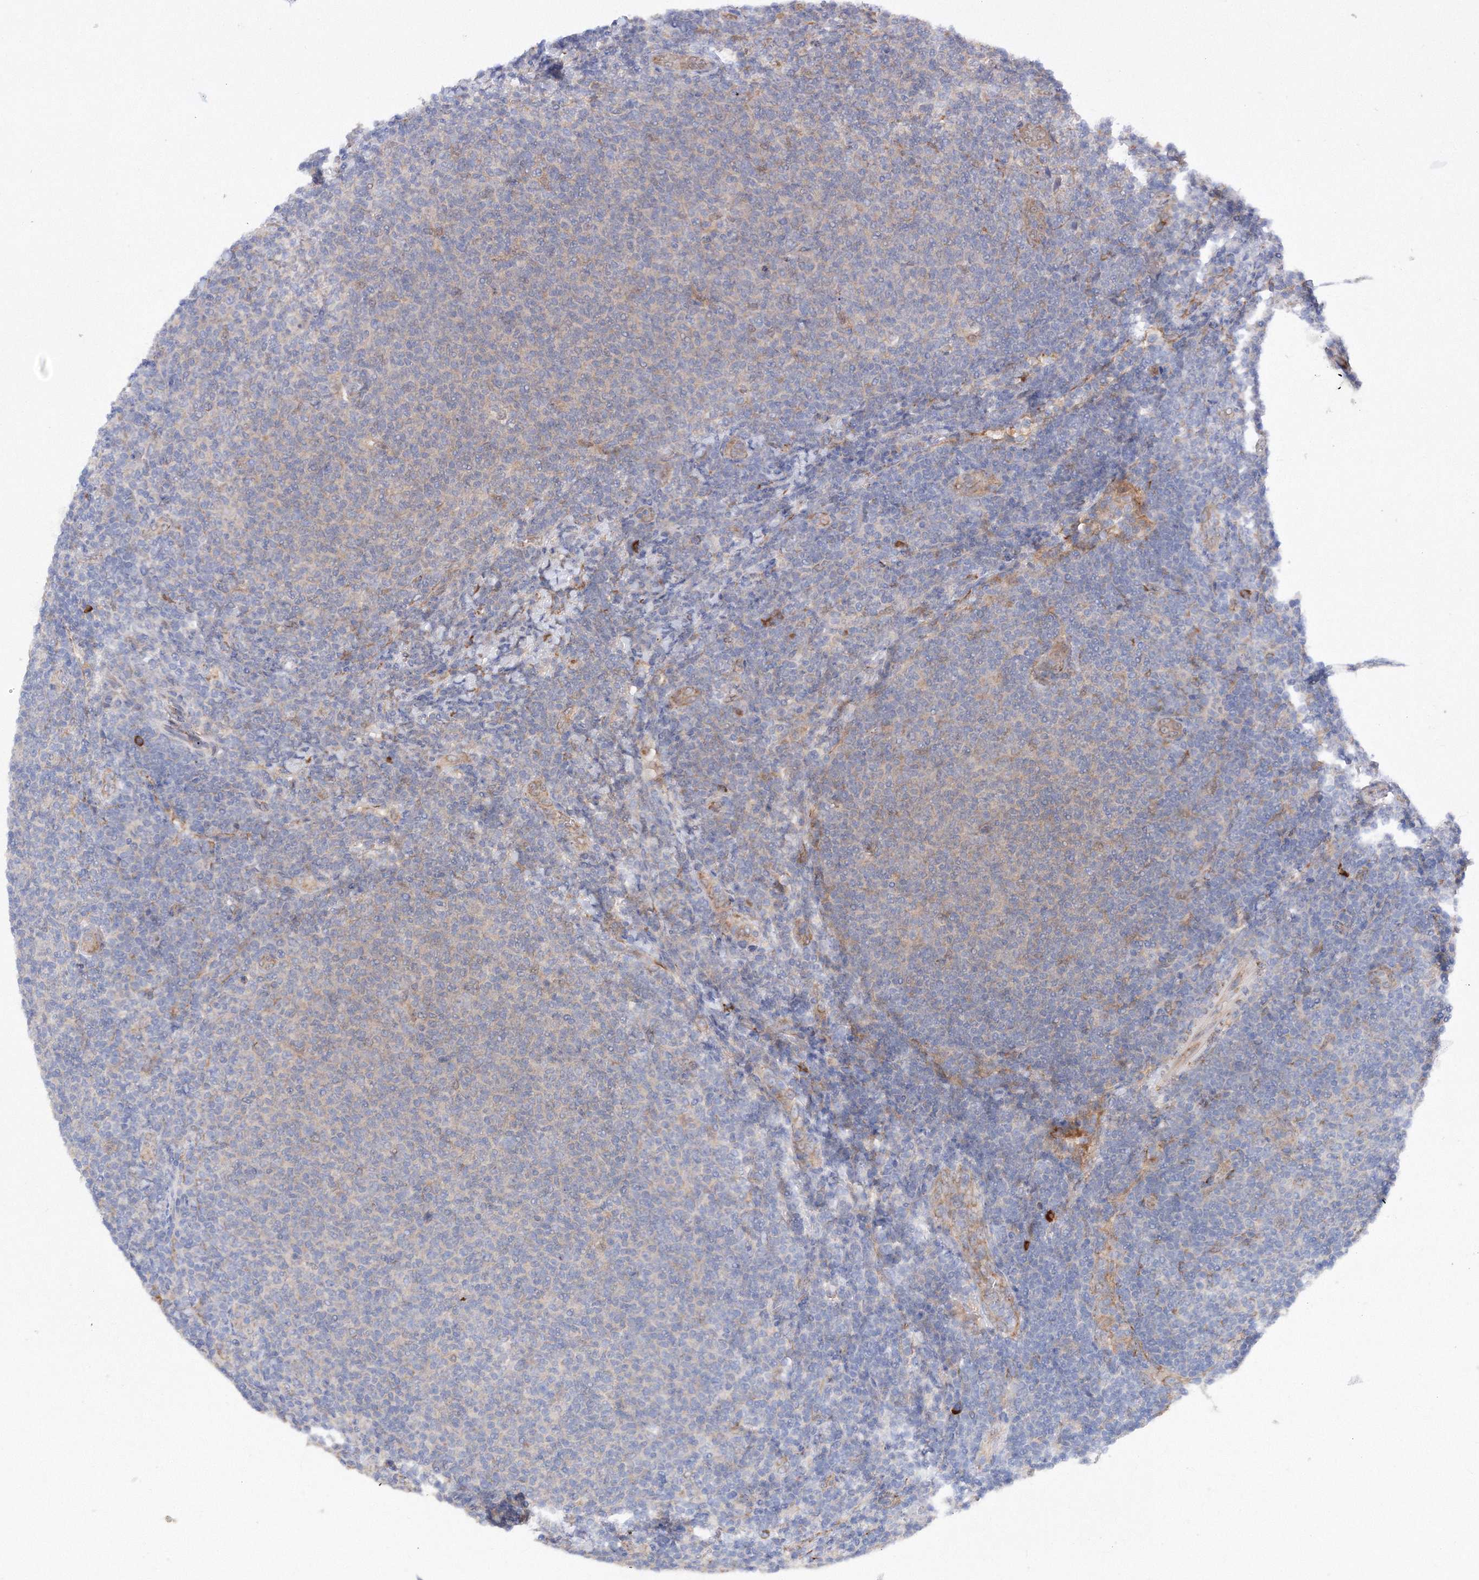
{"staining": {"intensity": "negative", "quantity": "none", "location": "none"}, "tissue": "lymphoma", "cell_type": "Tumor cells", "image_type": "cancer", "snomed": [{"axis": "morphology", "description": "Malignant lymphoma, non-Hodgkin's type, Low grade"}, {"axis": "topography", "description": "Lymph node"}], "caption": "Immunohistochemistry (IHC) of lymphoma demonstrates no positivity in tumor cells.", "gene": "DIS3L2", "patient": {"sex": "male", "age": 66}}